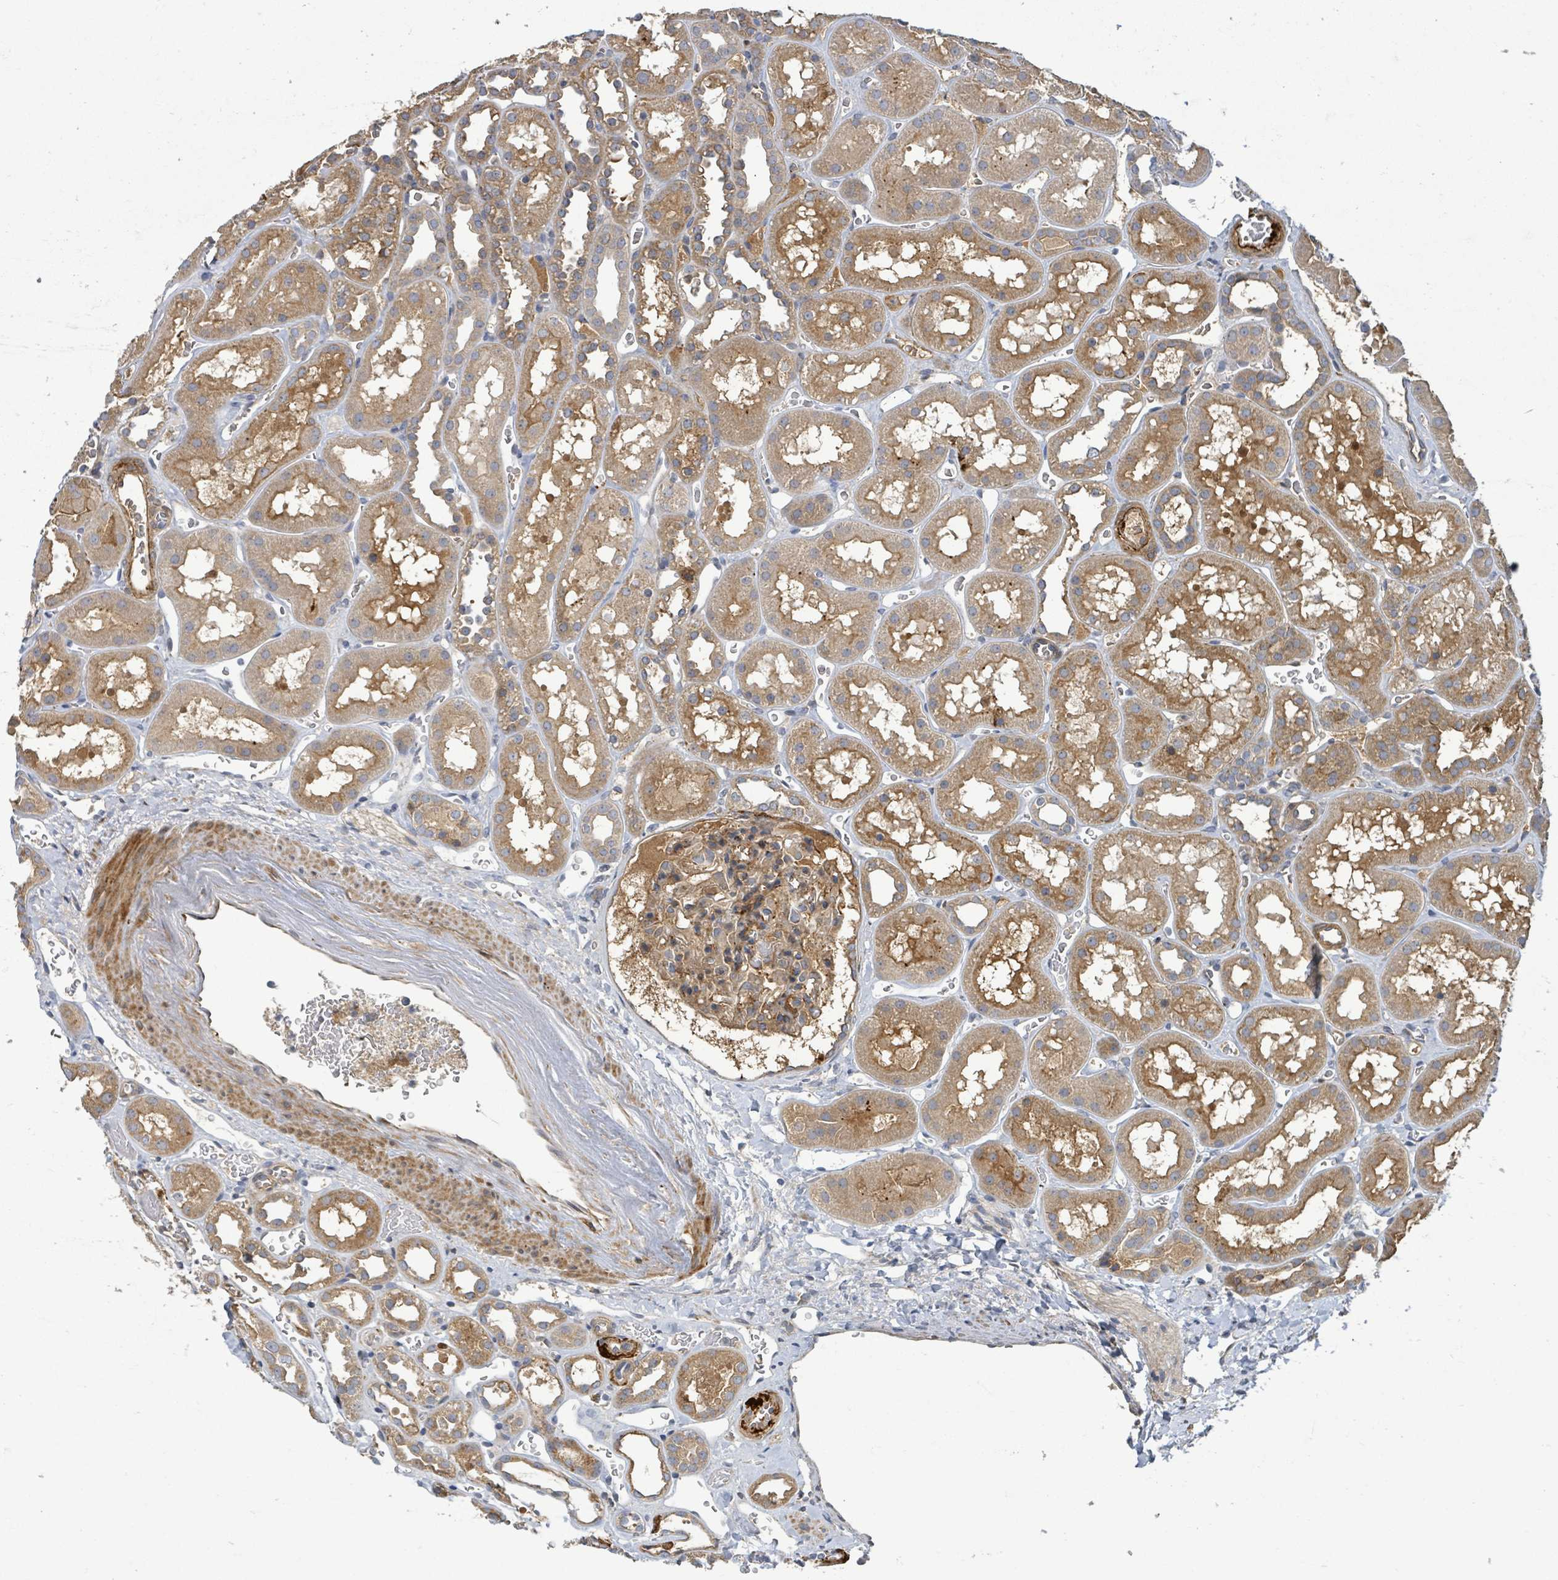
{"staining": {"intensity": "moderate", "quantity": ">75%", "location": "cytoplasmic/membranous"}, "tissue": "kidney", "cell_type": "Cells in glomeruli", "image_type": "normal", "snomed": [{"axis": "morphology", "description": "Normal tissue, NOS"}, {"axis": "topography", "description": "Kidney"}], "caption": "Moderate cytoplasmic/membranous staining is seen in approximately >75% of cells in glomeruli in unremarkable kidney.", "gene": "STARD4", "patient": {"sex": "female", "age": 41}}